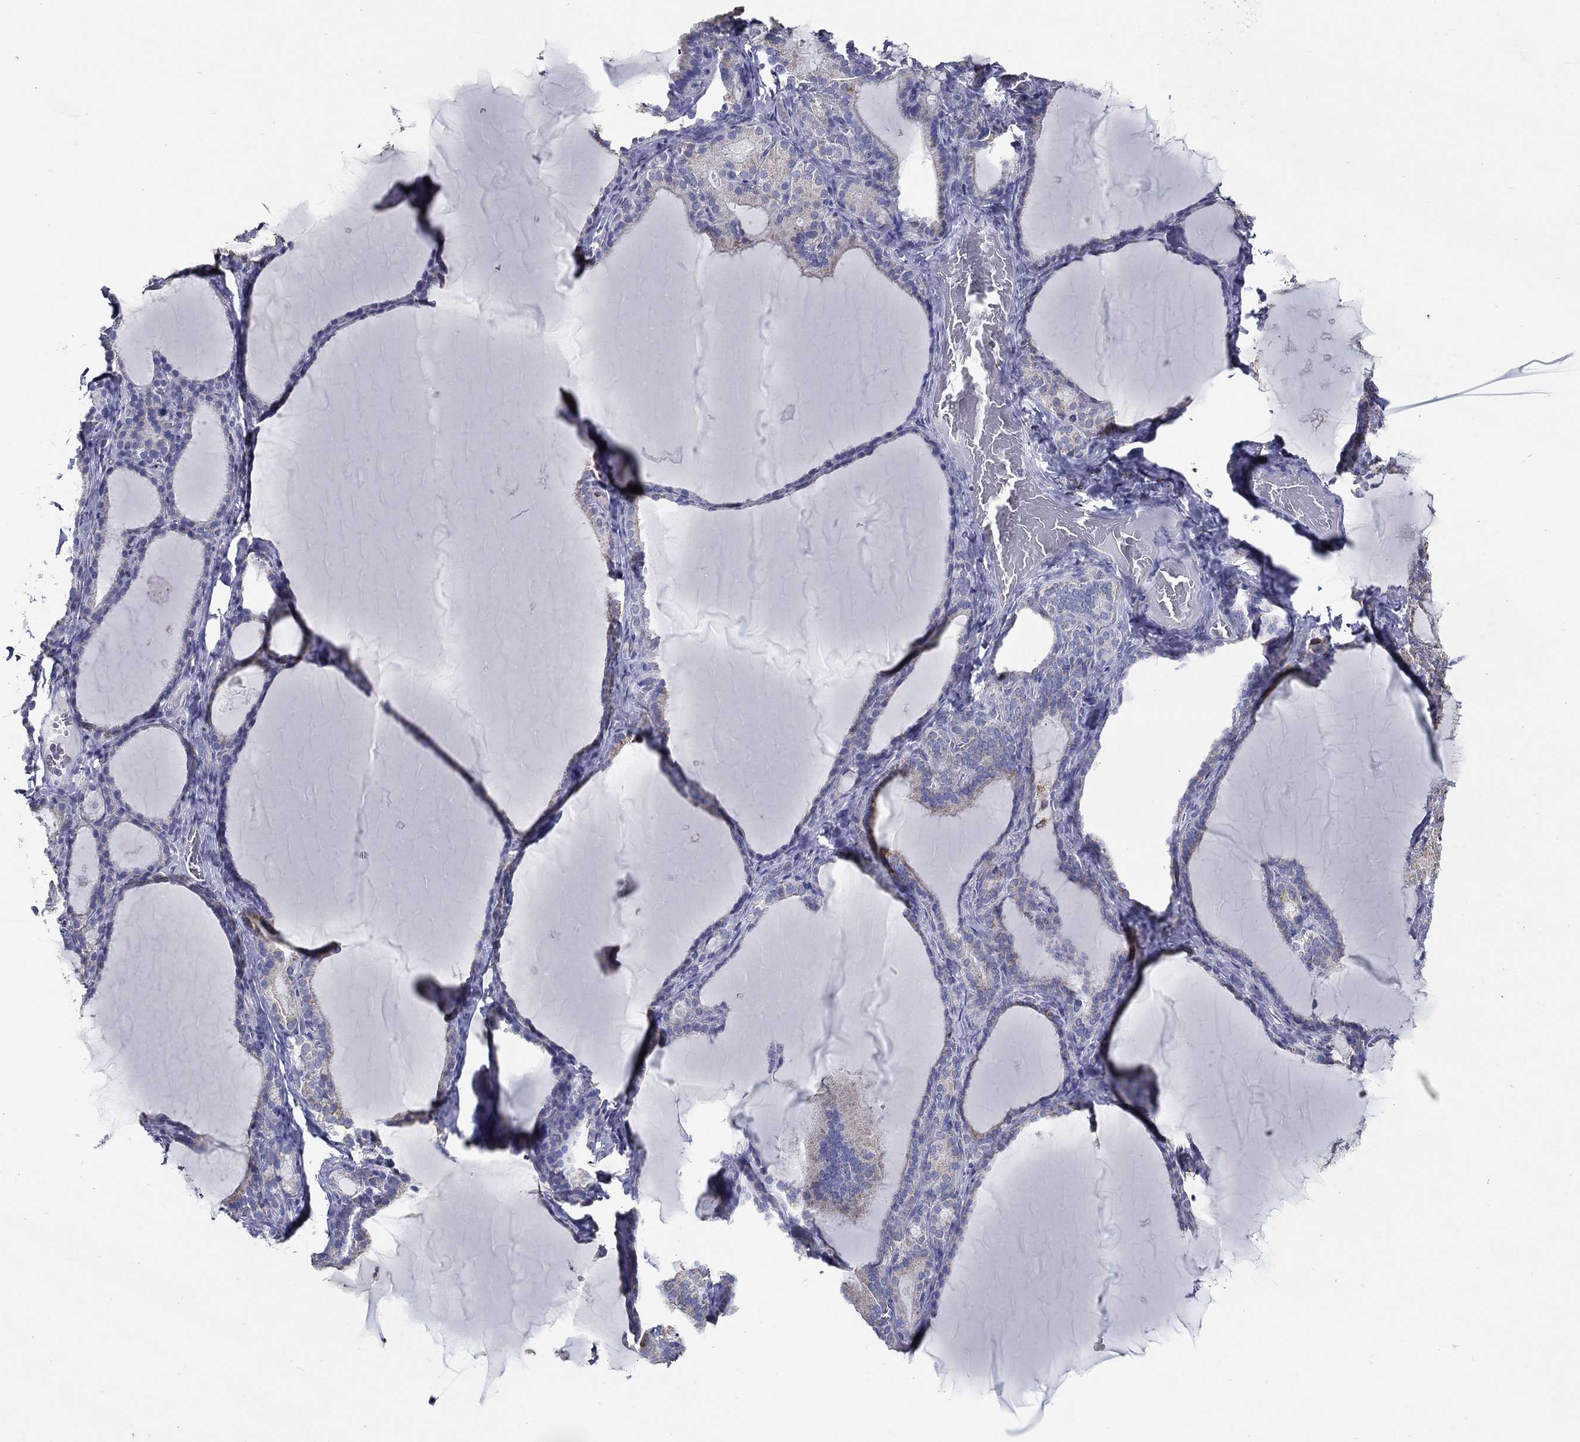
{"staining": {"intensity": "negative", "quantity": "none", "location": "none"}, "tissue": "thyroid gland", "cell_type": "Glandular cells", "image_type": "normal", "snomed": [{"axis": "morphology", "description": "Normal tissue, NOS"}, {"axis": "morphology", "description": "Hyperplasia, NOS"}, {"axis": "topography", "description": "Thyroid gland"}], "caption": "A high-resolution histopathology image shows immunohistochemistry (IHC) staining of benign thyroid gland, which displays no significant positivity in glandular cells.", "gene": "SFXN1", "patient": {"sex": "female", "age": 27}}